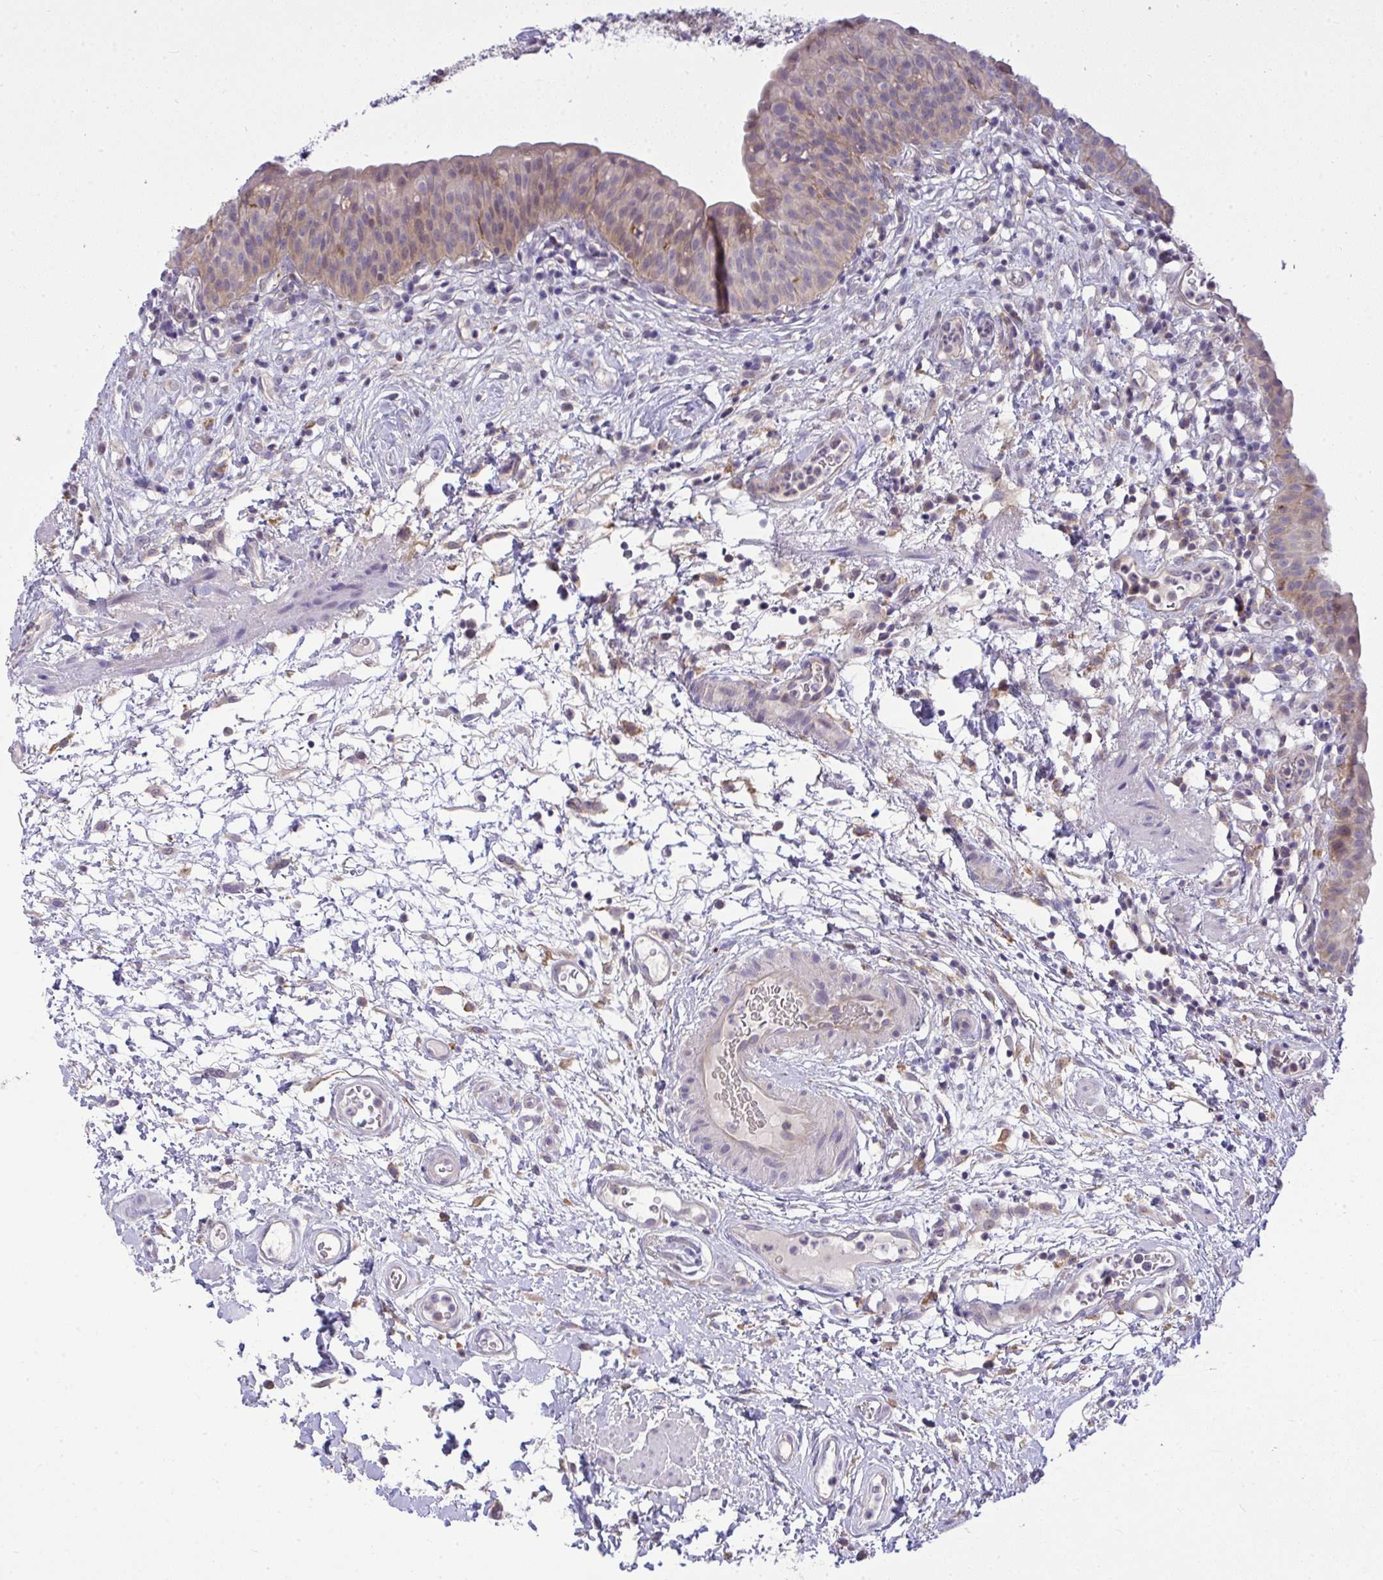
{"staining": {"intensity": "moderate", "quantity": "<25%", "location": "cytoplasmic/membranous,nuclear"}, "tissue": "urinary bladder", "cell_type": "Urothelial cells", "image_type": "normal", "snomed": [{"axis": "morphology", "description": "Normal tissue, NOS"}, {"axis": "morphology", "description": "Inflammation, NOS"}, {"axis": "topography", "description": "Urinary bladder"}], "caption": "IHC staining of benign urinary bladder, which displays low levels of moderate cytoplasmic/membranous,nuclear staining in about <25% of urothelial cells indicating moderate cytoplasmic/membranous,nuclear protein expression. The staining was performed using DAB (brown) for protein detection and nuclei were counterstained in hematoxylin (blue).", "gene": "SLC9A6", "patient": {"sex": "male", "age": 57}}